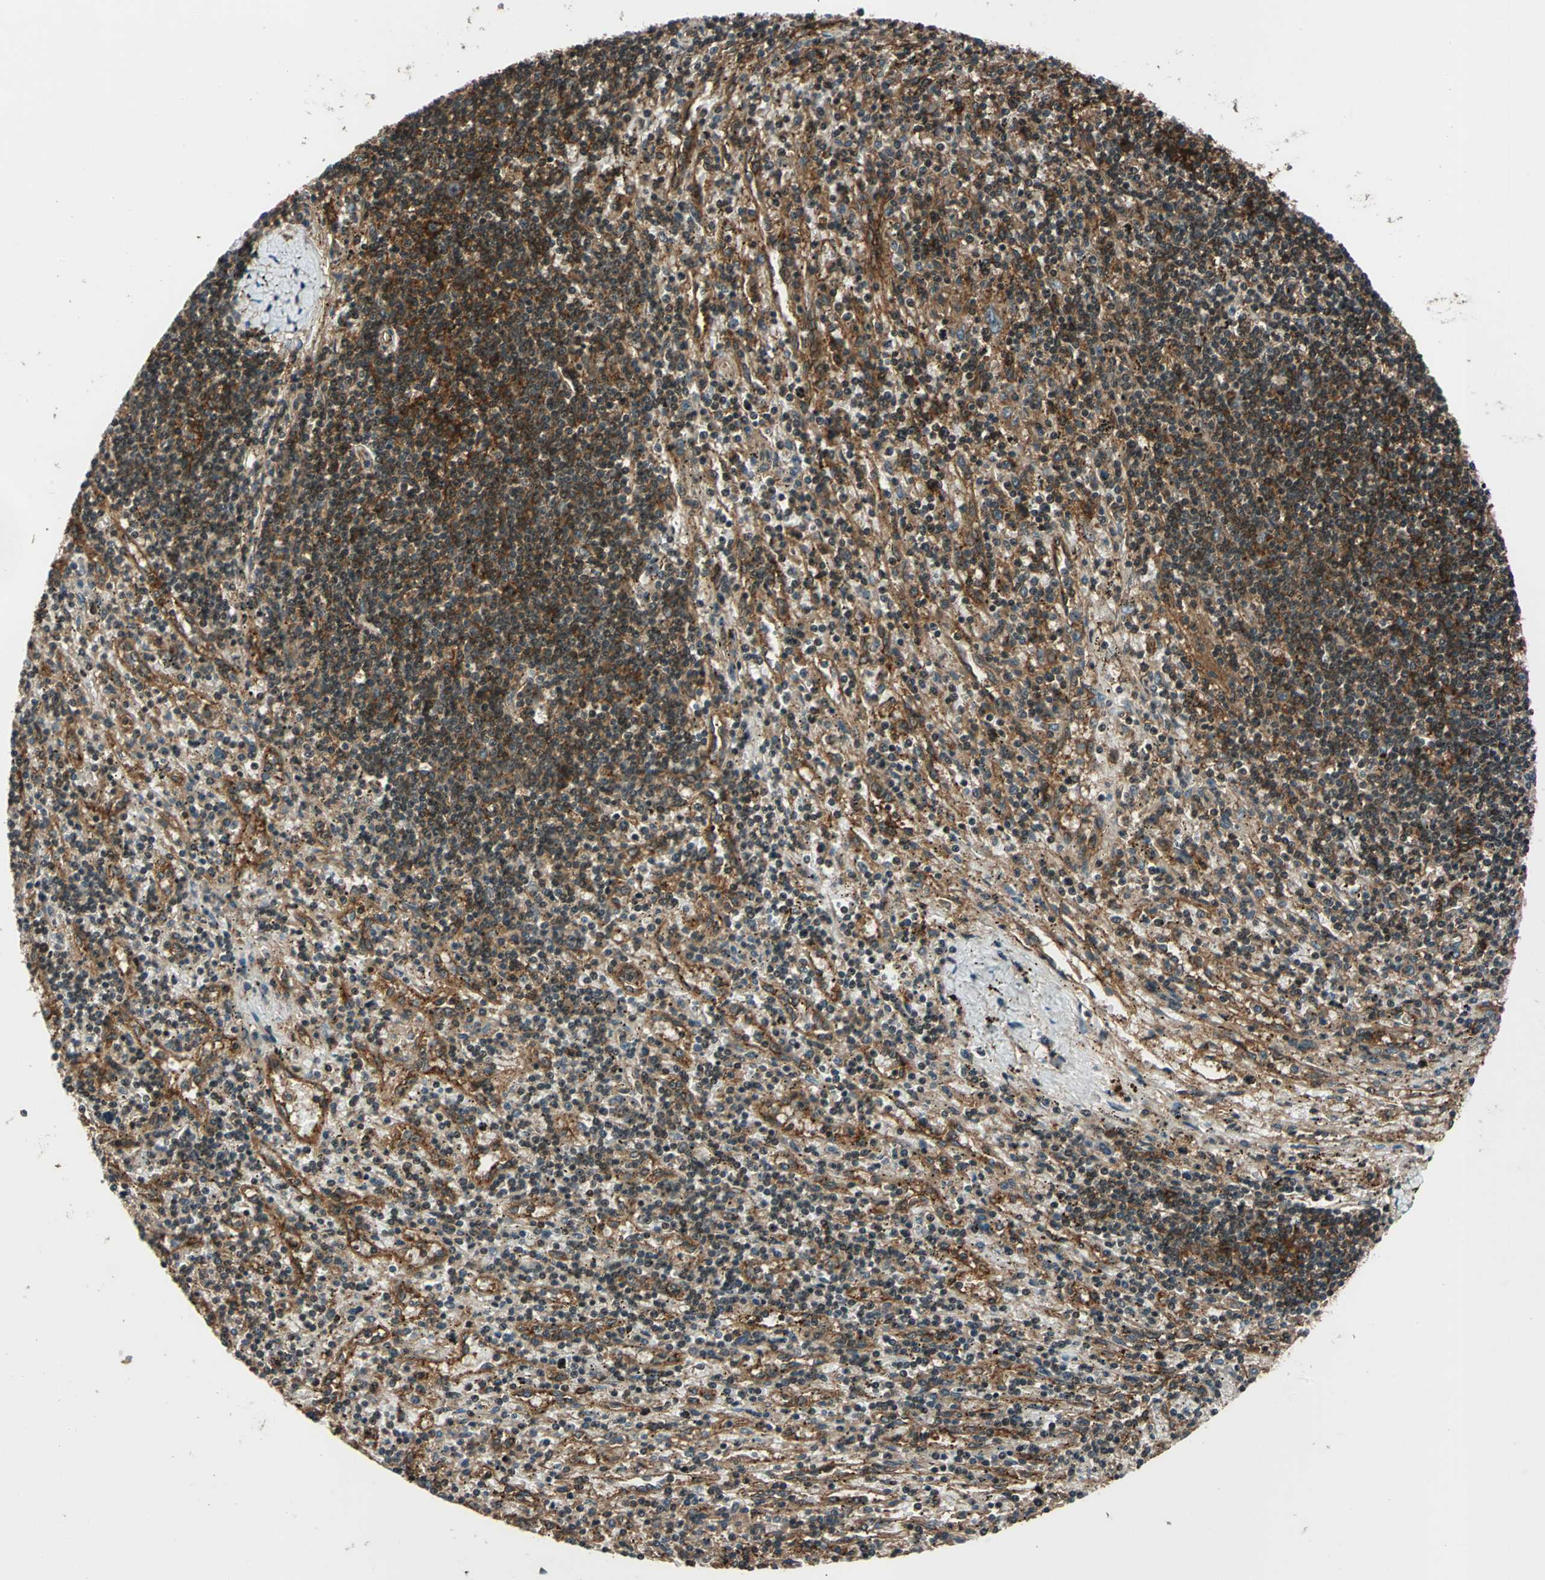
{"staining": {"intensity": "moderate", "quantity": ">75%", "location": "cytoplasmic/membranous,nuclear"}, "tissue": "lymphoma", "cell_type": "Tumor cells", "image_type": "cancer", "snomed": [{"axis": "morphology", "description": "Malignant lymphoma, non-Hodgkin's type, Low grade"}, {"axis": "topography", "description": "Spleen"}], "caption": "IHC histopathology image of human low-grade malignant lymphoma, non-Hodgkin's type stained for a protein (brown), which exhibits medium levels of moderate cytoplasmic/membranous and nuclear staining in approximately >75% of tumor cells.", "gene": "NR2C2", "patient": {"sex": "male", "age": 76}}